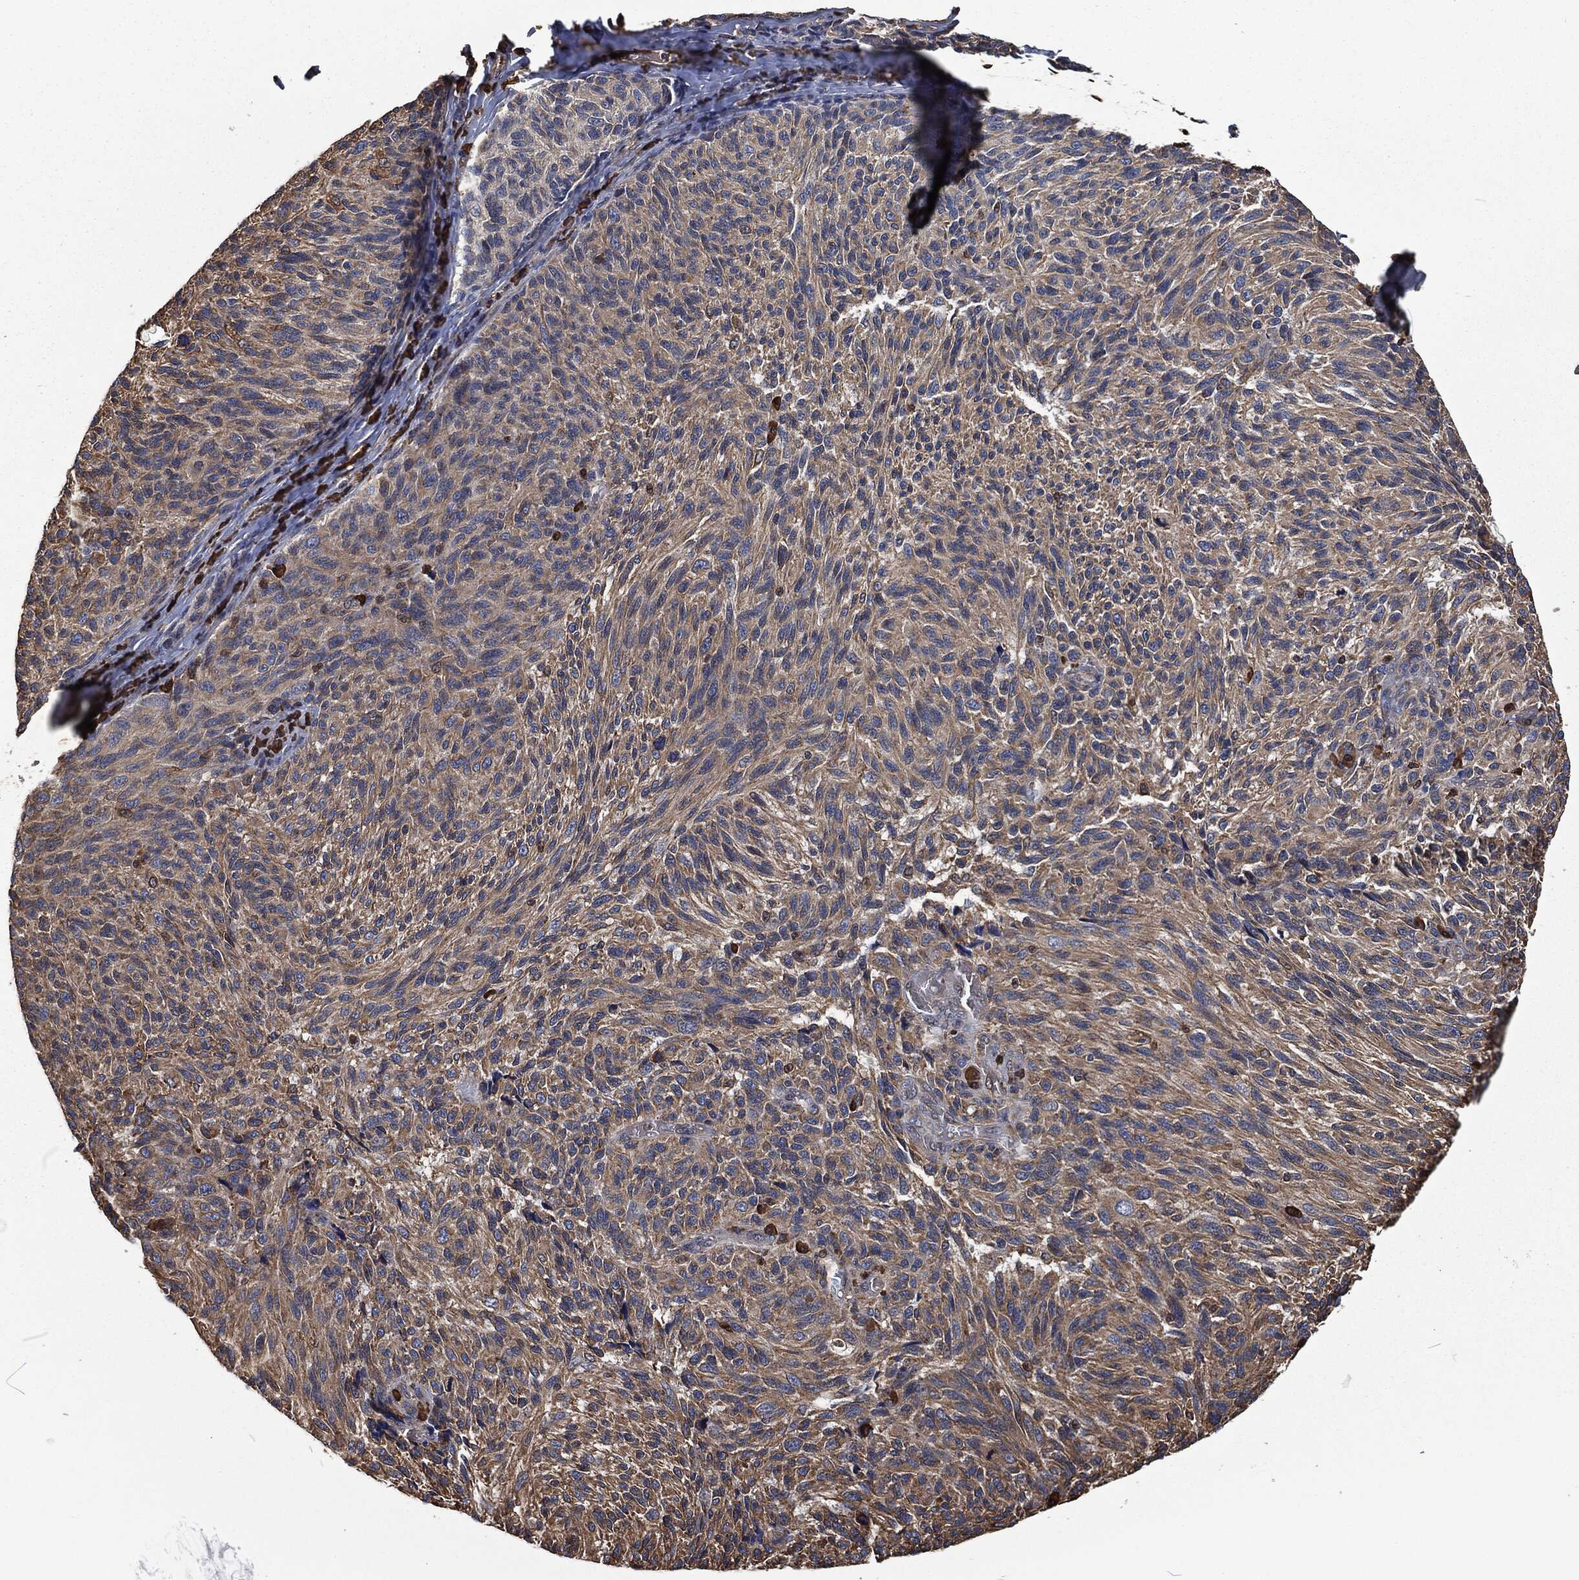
{"staining": {"intensity": "moderate", "quantity": "25%-75%", "location": "cytoplasmic/membranous"}, "tissue": "melanoma", "cell_type": "Tumor cells", "image_type": "cancer", "snomed": [{"axis": "morphology", "description": "Malignant melanoma, NOS"}, {"axis": "topography", "description": "Skin"}], "caption": "Moderate cytoplasmic/membranous expression for a protein is present in approximately 25%-75% of tumor cells of malignant melanoma using immunohistochemistry.", "gene": "PRDX4", "patient": {"sex": "female", "age": 73}}